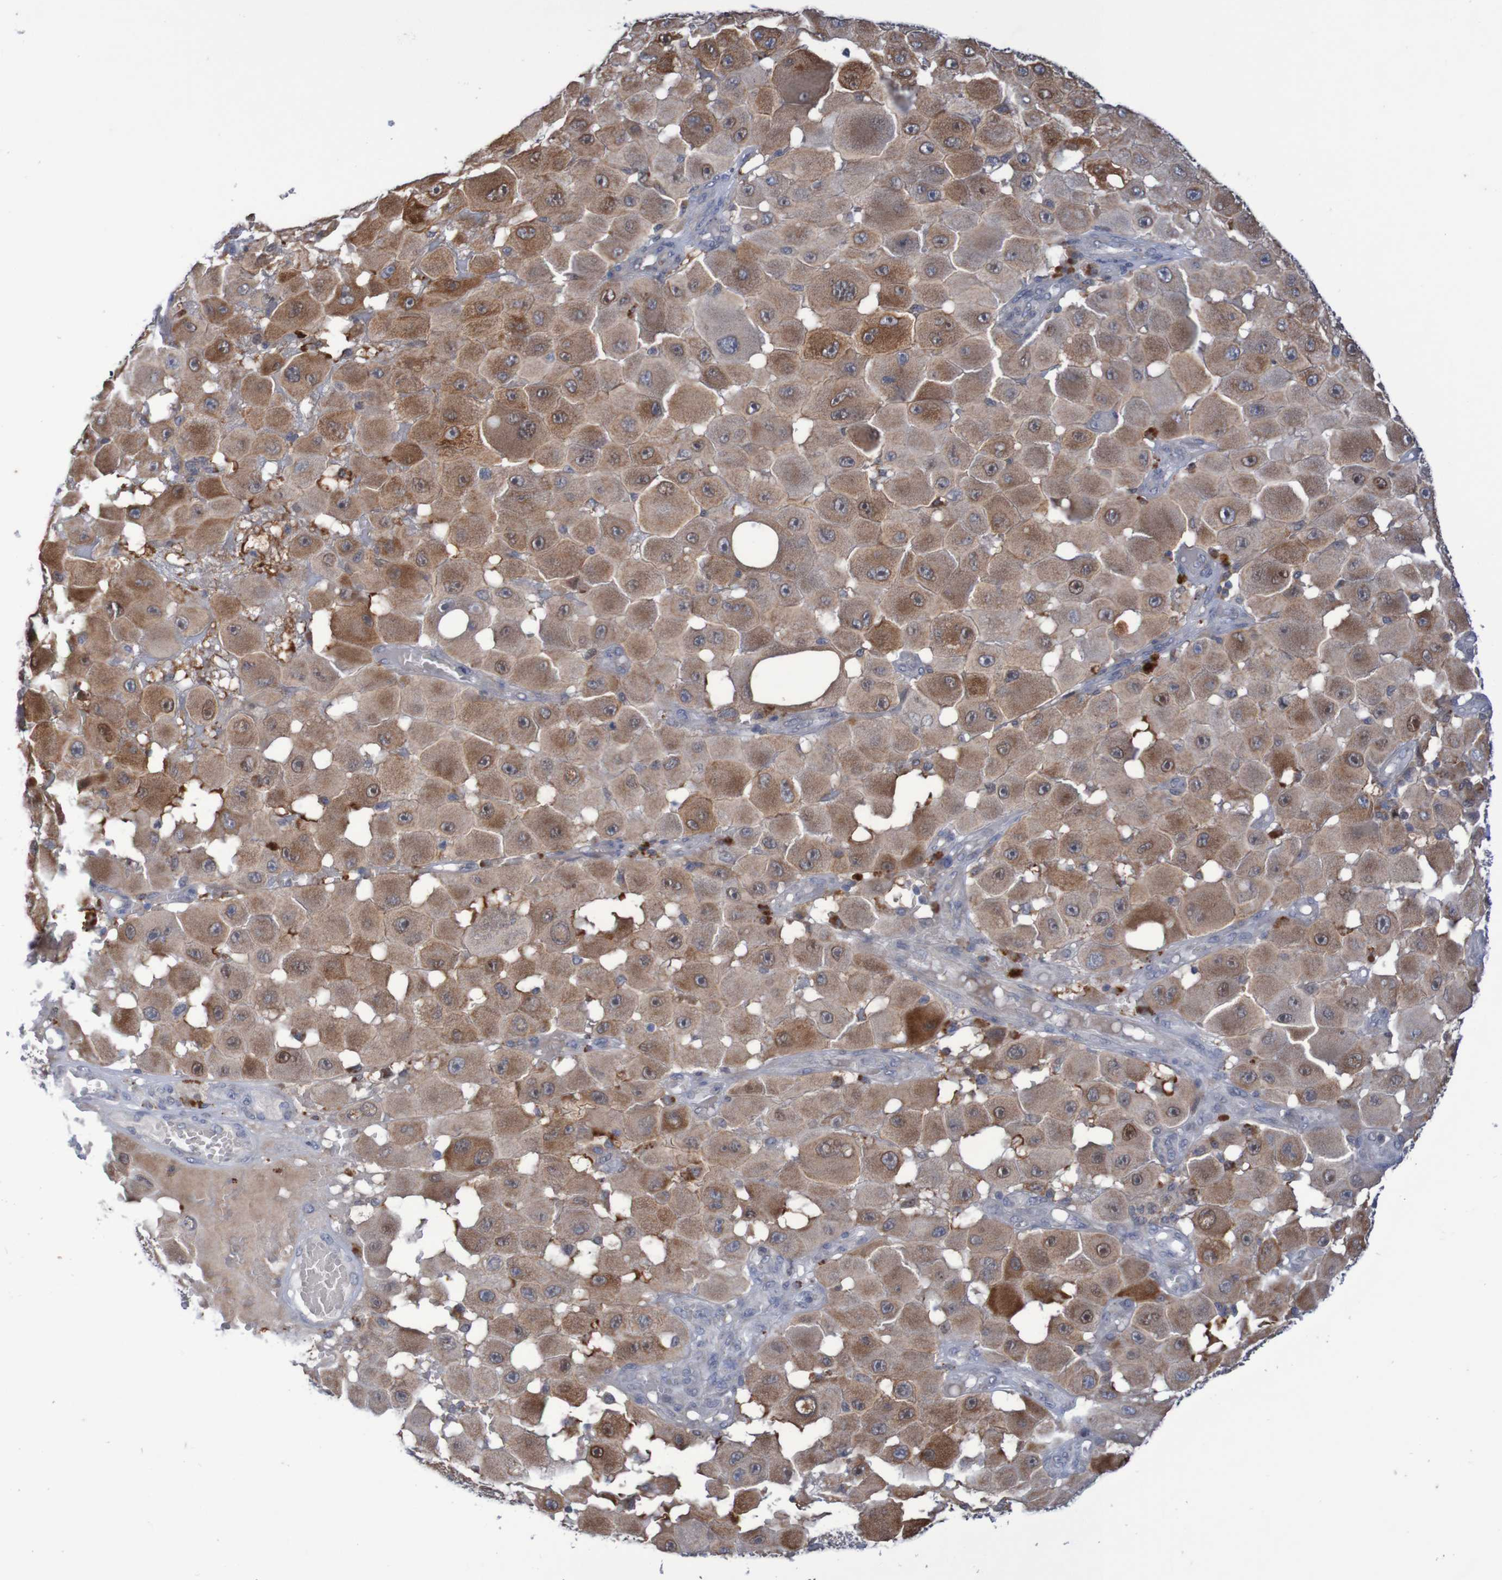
{"staining": {"intensity": "moderate", "quantity": ">75%", "location": "cytoplasmic/membranous"}, "tissue": "melanoma", "cell_type": "Tumor cells", "image_type": "cancer", "snomed": [{"axis": "morphology", "description": "Malignant melanoma, NOS"}, {"axis": "topography", "description": "Skin"}], "caption": "Protein expression analysis of malignant melanoma reveals moderate cytoplasmic/membranous positivity in about >75% of tumor cells. Immunohistochemistry (ihc) stains the protein in brown and the nuclei are stained blue.", "gene": "FBP2", "patient": {"sex": "female", "age": 81}}